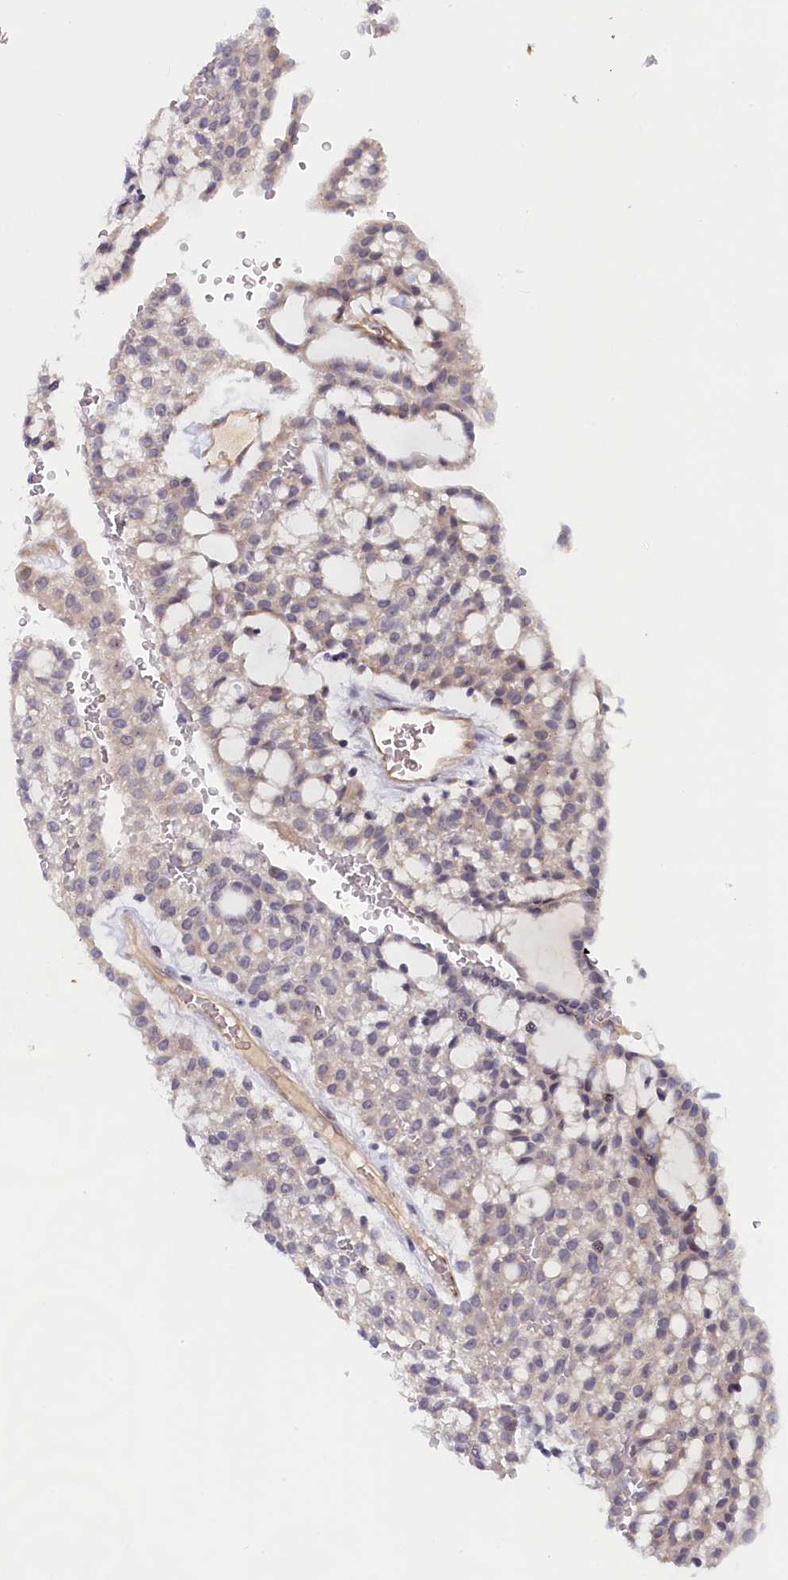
{"staining": {"intensity": "negative", "quantity": "none", "location": "none"}, "tissue": "renal cancer", "cell_type": "Tumor cells", "image_type": "cancer", "snomed": [{"axis": "morphology", "description": "Adenocarcinoma, NOS"}, {"axis": "topography", "description": "Kidney"}], "caption": "High power microscopy photomicrograph of an immunohistochemistry micrograph of renal cancer (adenocarcinoma), revealing no significant staining in tumor cells. (DAB IHC, high magnification).", "gene": "IGFALS", "patient": {"sex": "male", "age": 63}}